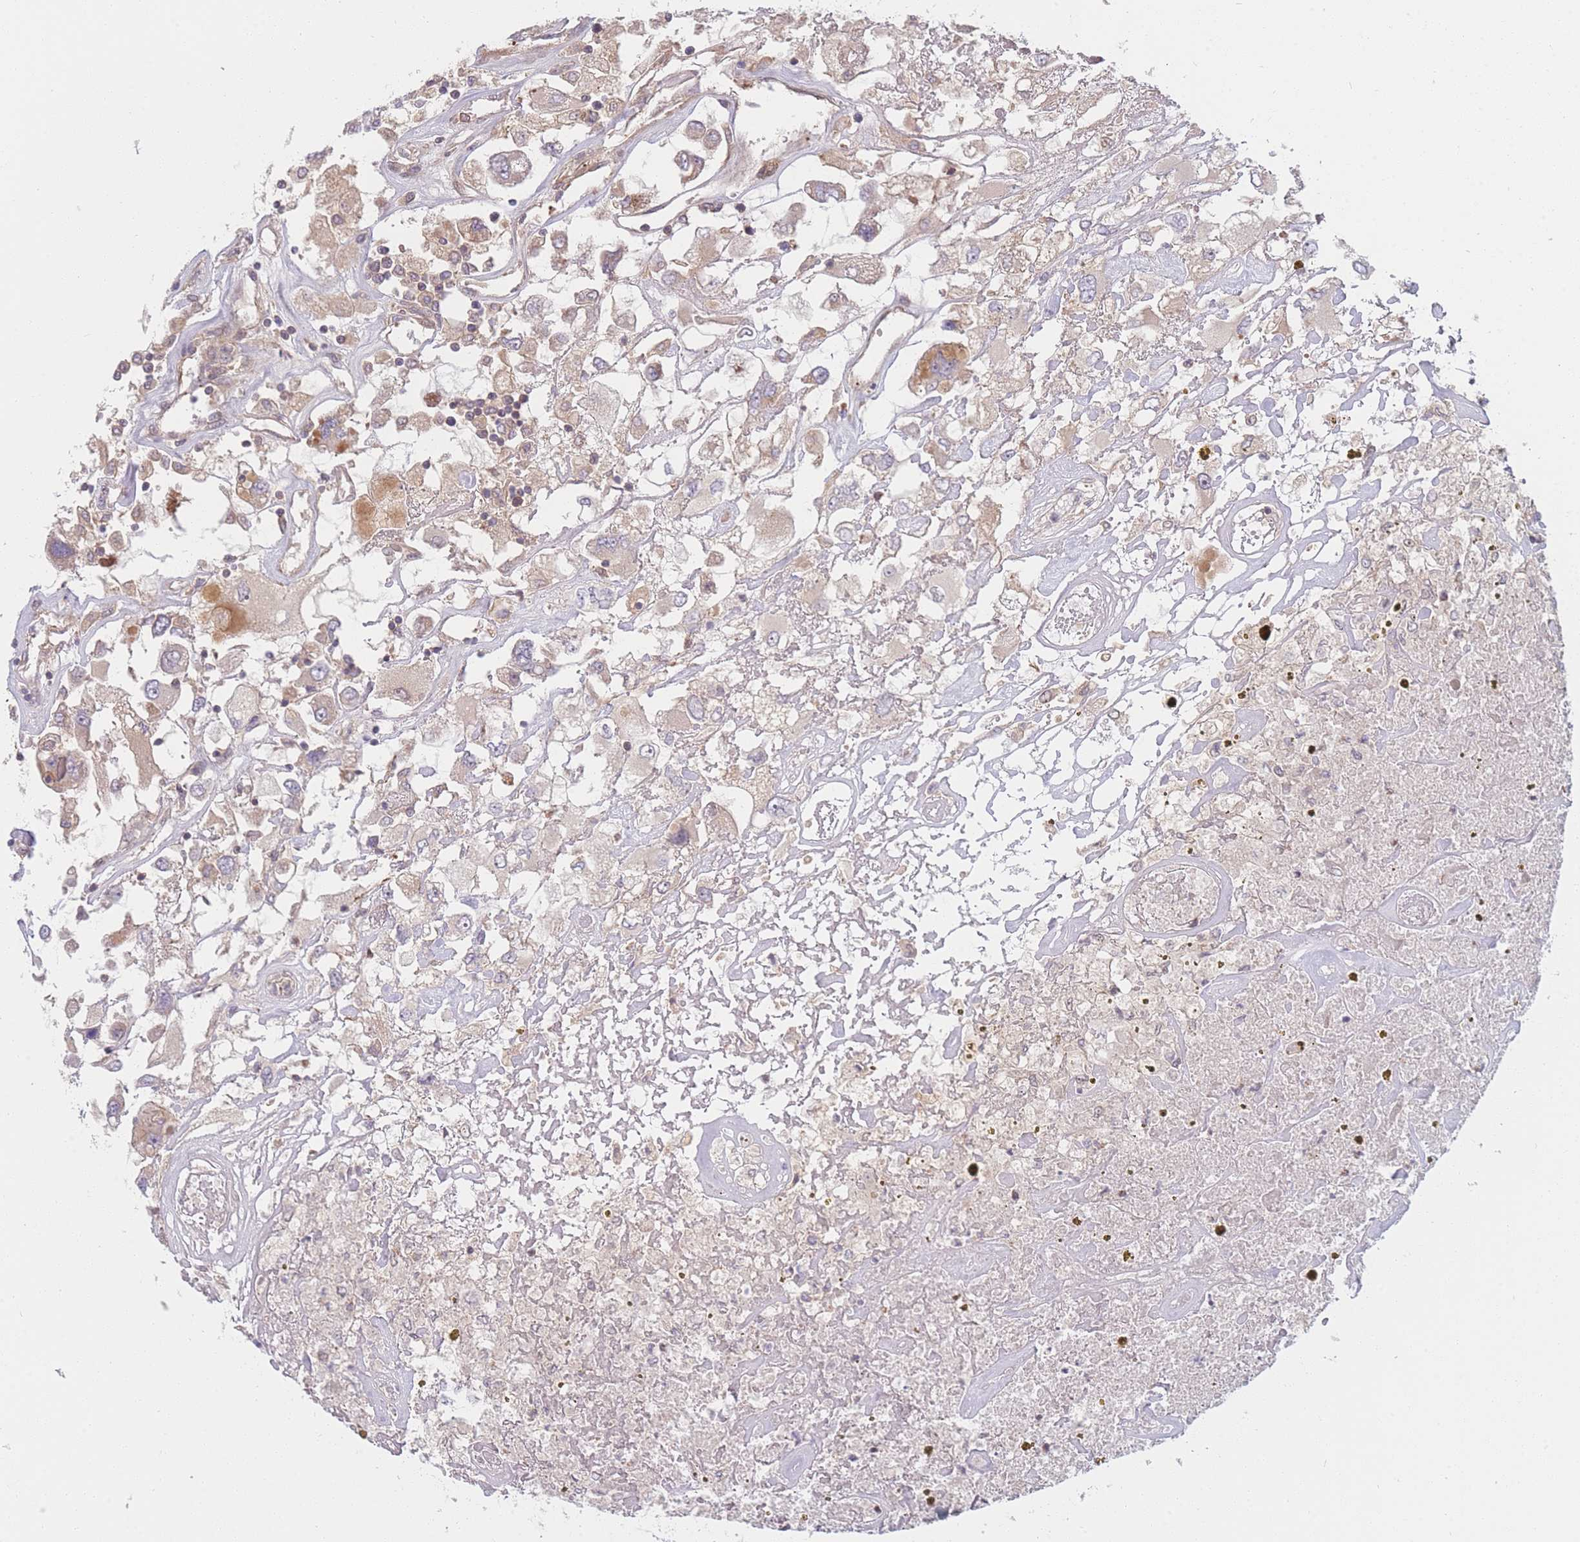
{"staining": {"intensity": "weak", "quantity": "25%-75%", "location": "cytoplasmic/membranous"}, "tissue": "renal cancer", "cell_type": "Tumor cells", "image_type": "cancer", "snomed": [{"axis": "morphology", "description": "Adenocarcinoma, NOS"}, {"axis": "topography", "description": "Kidney"}], "caption": "Immunohistochemistry (IHC) (DAB (3,3'-diaminobenzidine)) staining of human renal cancer (adenocarcinoma) shows weak cytoplasmic/membranous protein staining in about 25%-75% of tumor cells.", "gene": "FAM153A", "patient": {"sex": "female", "age": 52}}